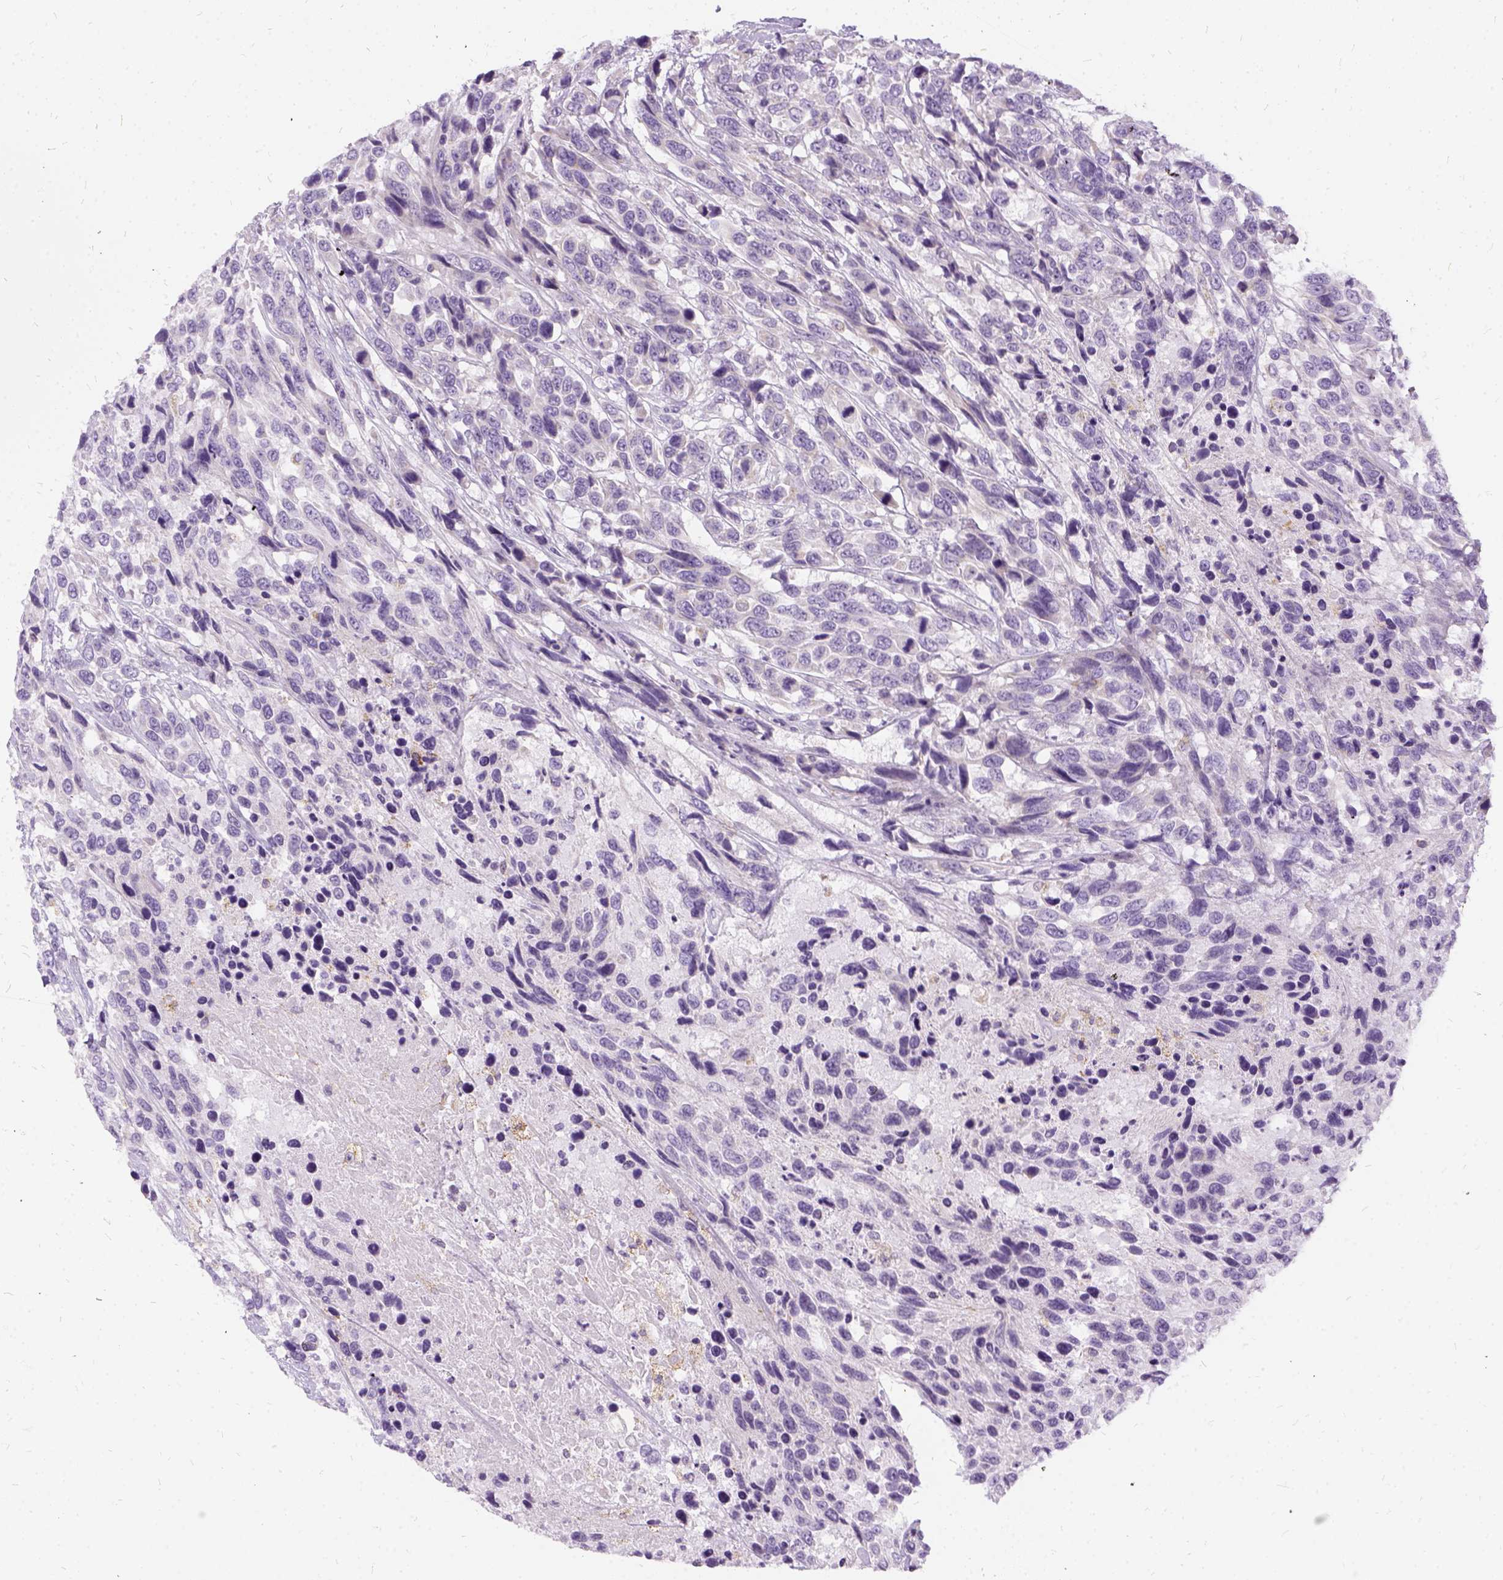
{"staining": {"intensity": "negative", "quantity": "none", "location": "none"}, "tissue": "urothelial cancer", "cell_type": "Tumor cells", "image_type": "cancer", "snomed": [{"axis": "morphology", "description": "Urothelial carcinoma, High grade"}, {"axis": "topography", "description": "Urinary bladder"}], "caption": "An immunohistochemistry (IHC) image of urothelial cancer is shown. There is no staining in tumor cells of urothelial cancer. (Stains: DAB IHC with hematoxylin counter stain, Microscopy: brightfield microscopy at high magnification).", "gene": "FDX1", "patient": {"sex": "female", "age": 70}}